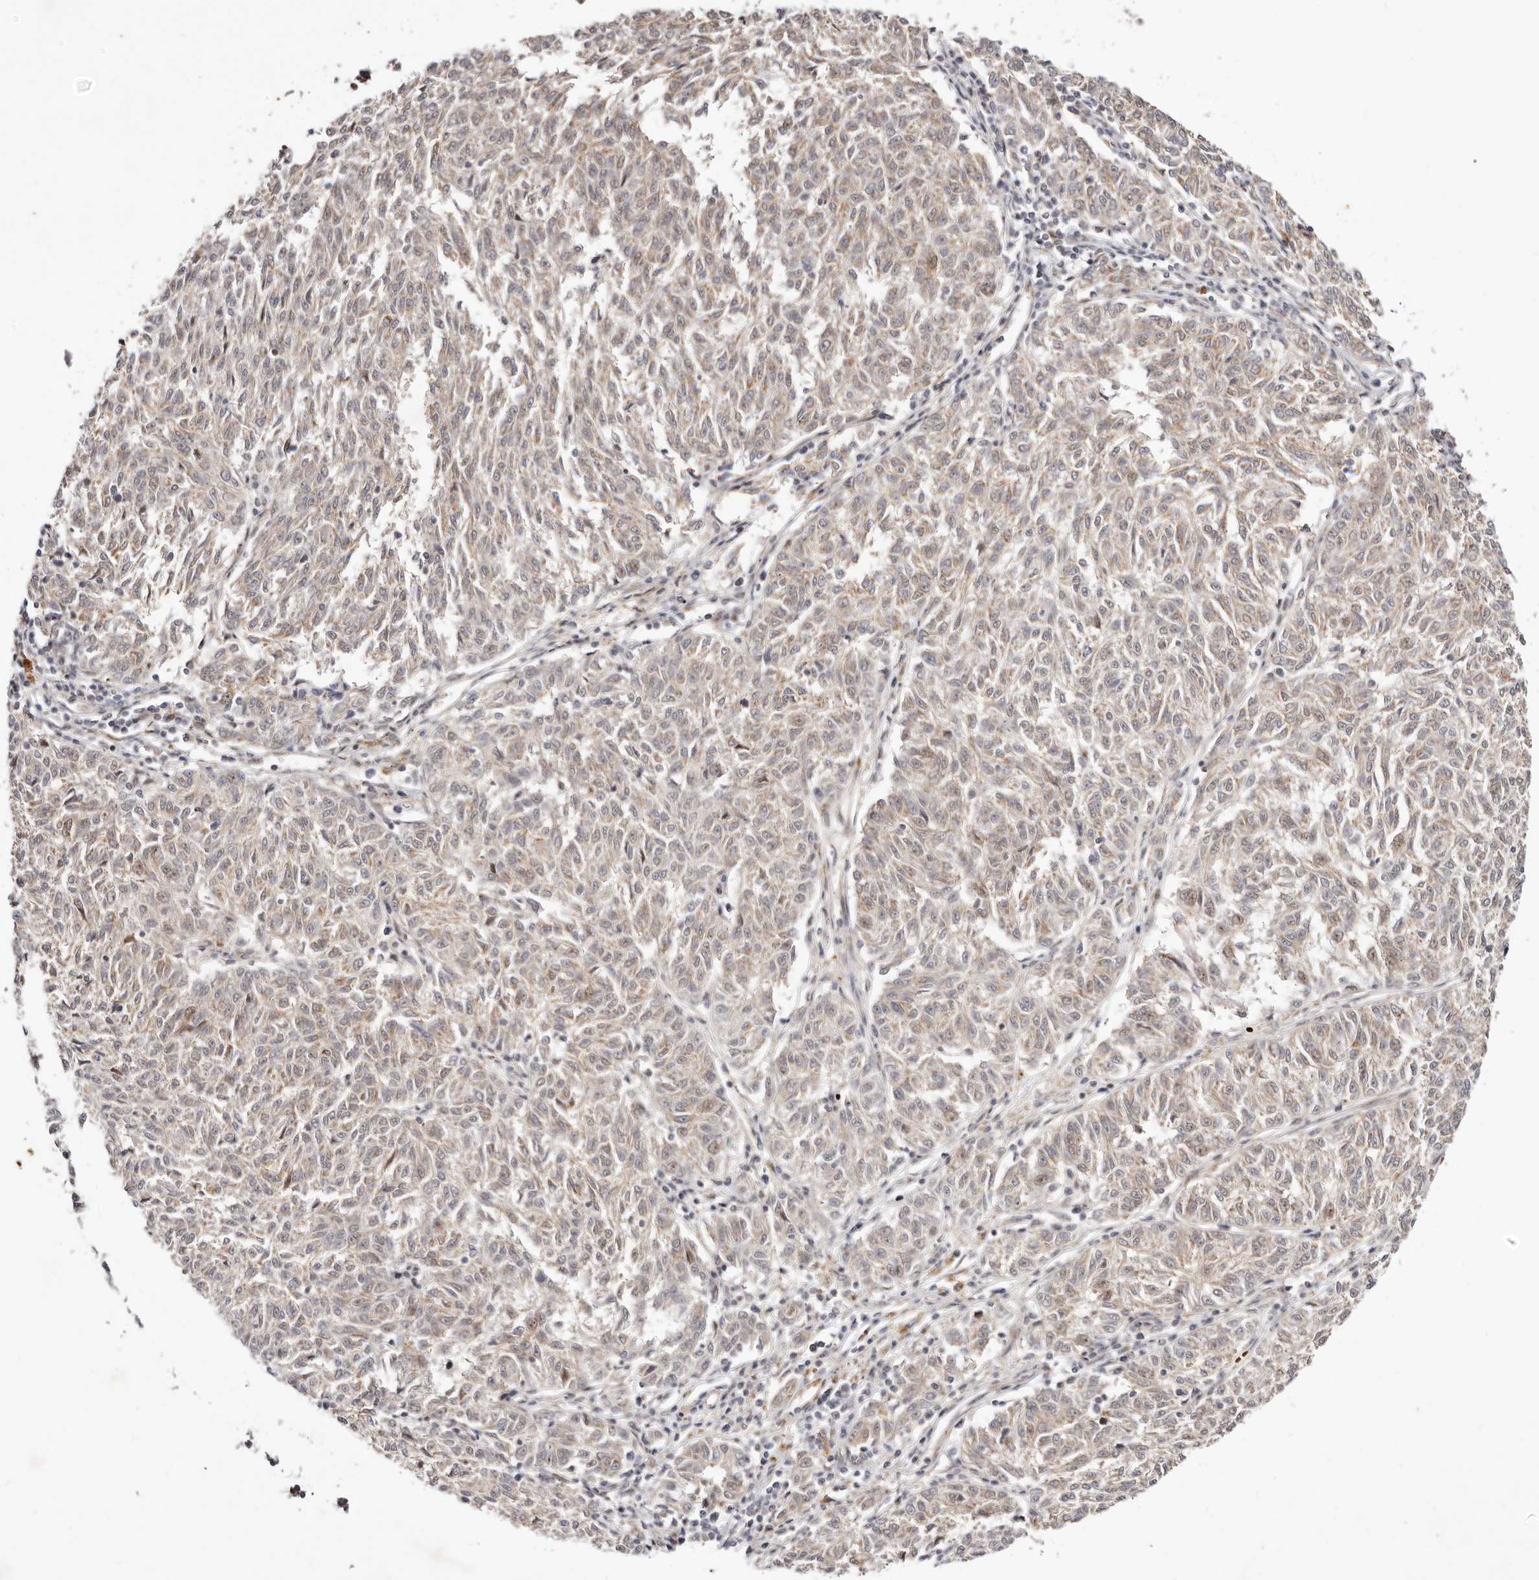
{"staining": {"intensity": "weak", "quantity": ">75%", "location": "cytoplasmic/membranous"}, "tissue": "melanoma", "cell_type": "Tumor cells", "image_type": "cancer", "snomed": [{"axis": "morphology", "description": "Malignant melanoma, NOS"}, {"axis": "topography", "description": "Skin"}], "caption": "Protein expression analysis of human malignant melanoma reveals weak cytoplasmic/membranous expression in about >75% of tumor cells.", "gene": "WRN", "patient": {"sex": "female", "age": 72}}